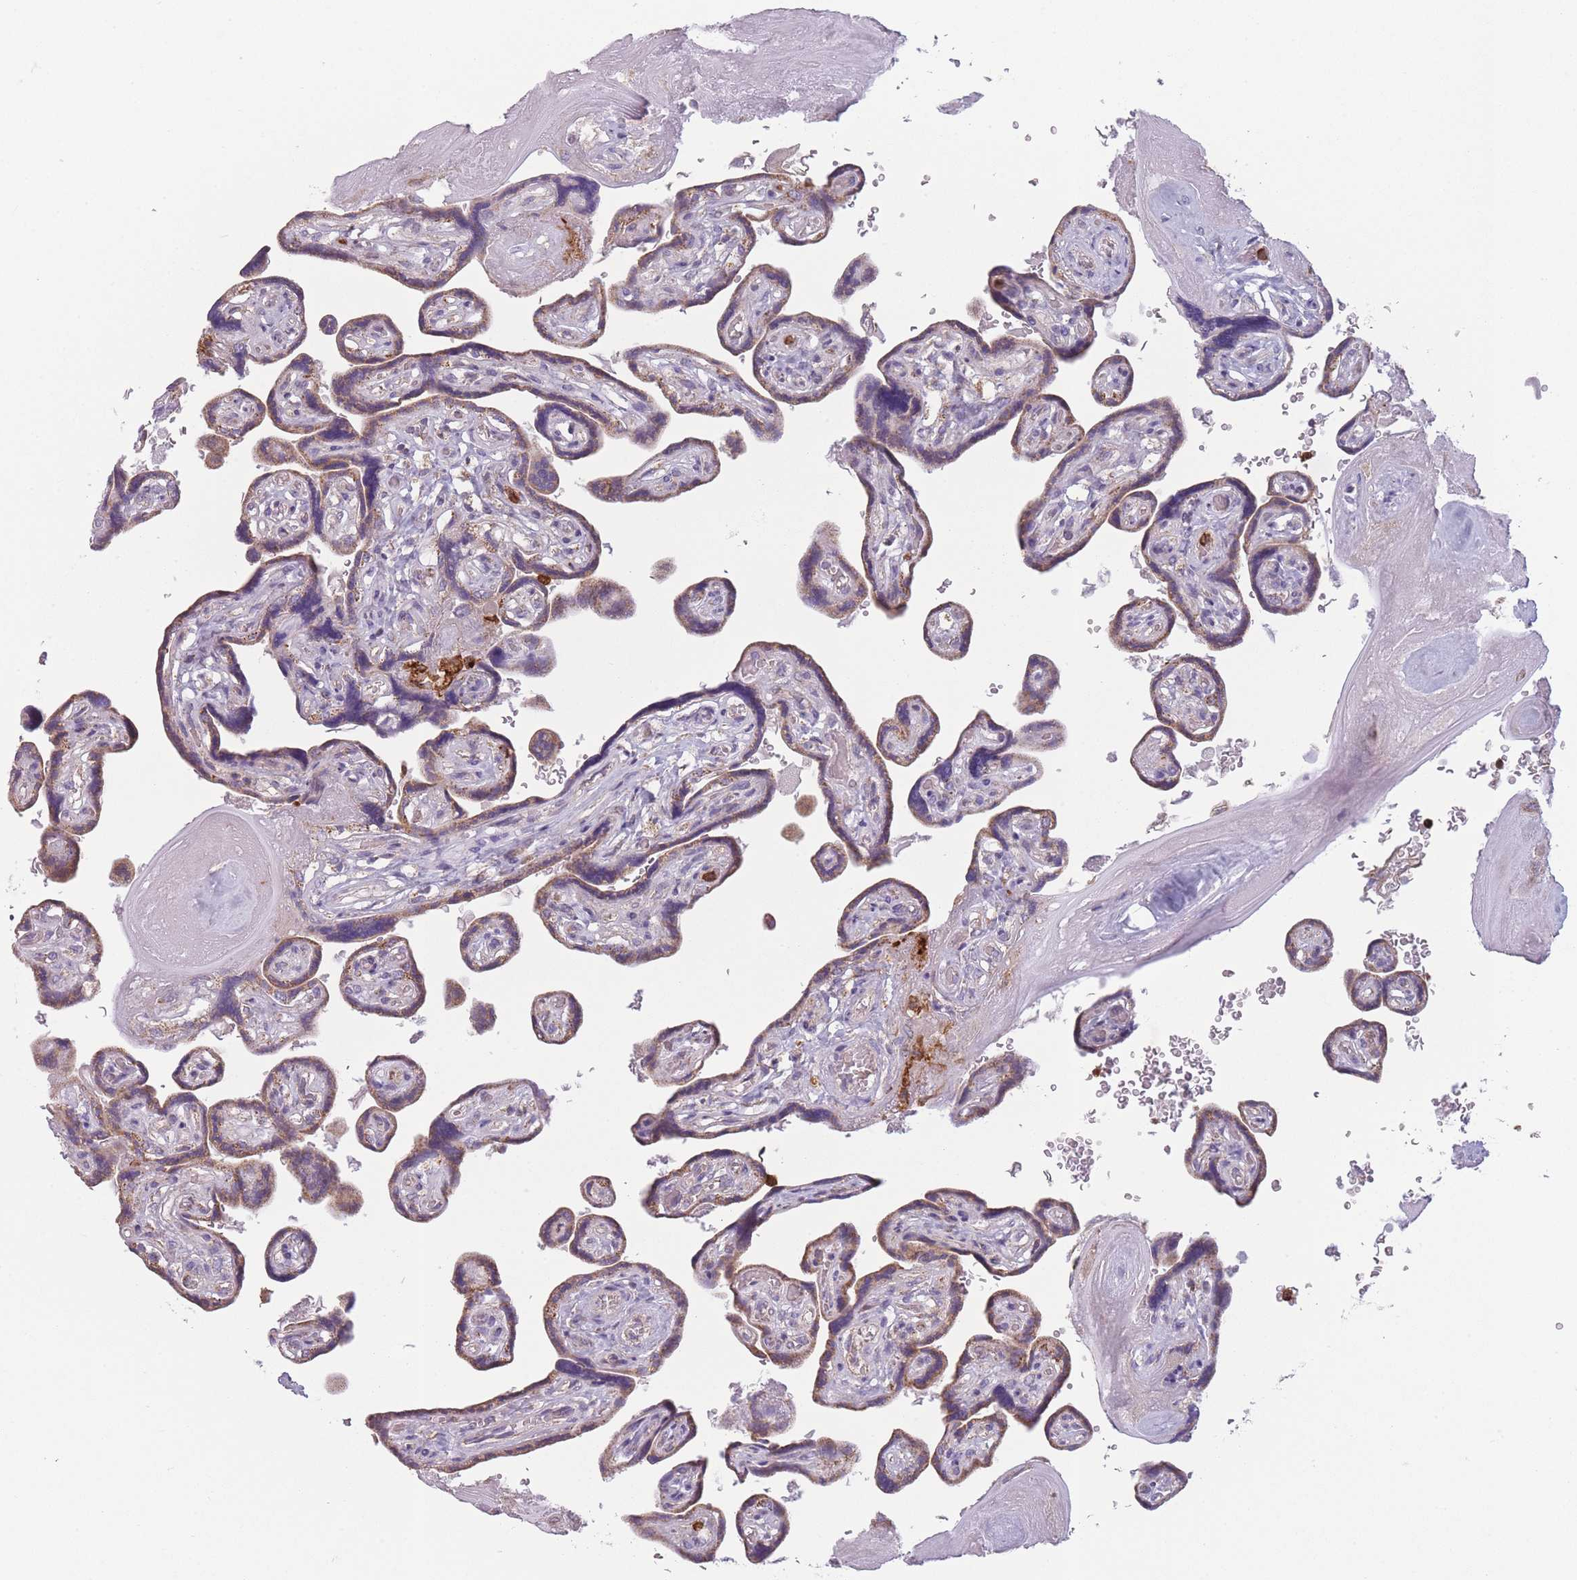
{"staining": {"intensity": "negative", "quantity": "none", "location": "none"}, "tissue": "placenta", "cell_type": "Decidual cells", "image_type": "normal", "snomed": [{"axis": "morphology", "description": "Normal tissue, NOS"}, {"axis": "topography", "description": "Placenta"}], "caption": "IHC micrograph of unremarkable human placenta stained for a protein (brown), which displays no positivity in decidual cells.", "gene": "PRAM1", "patient": {"sex": "female", "age": 32}}